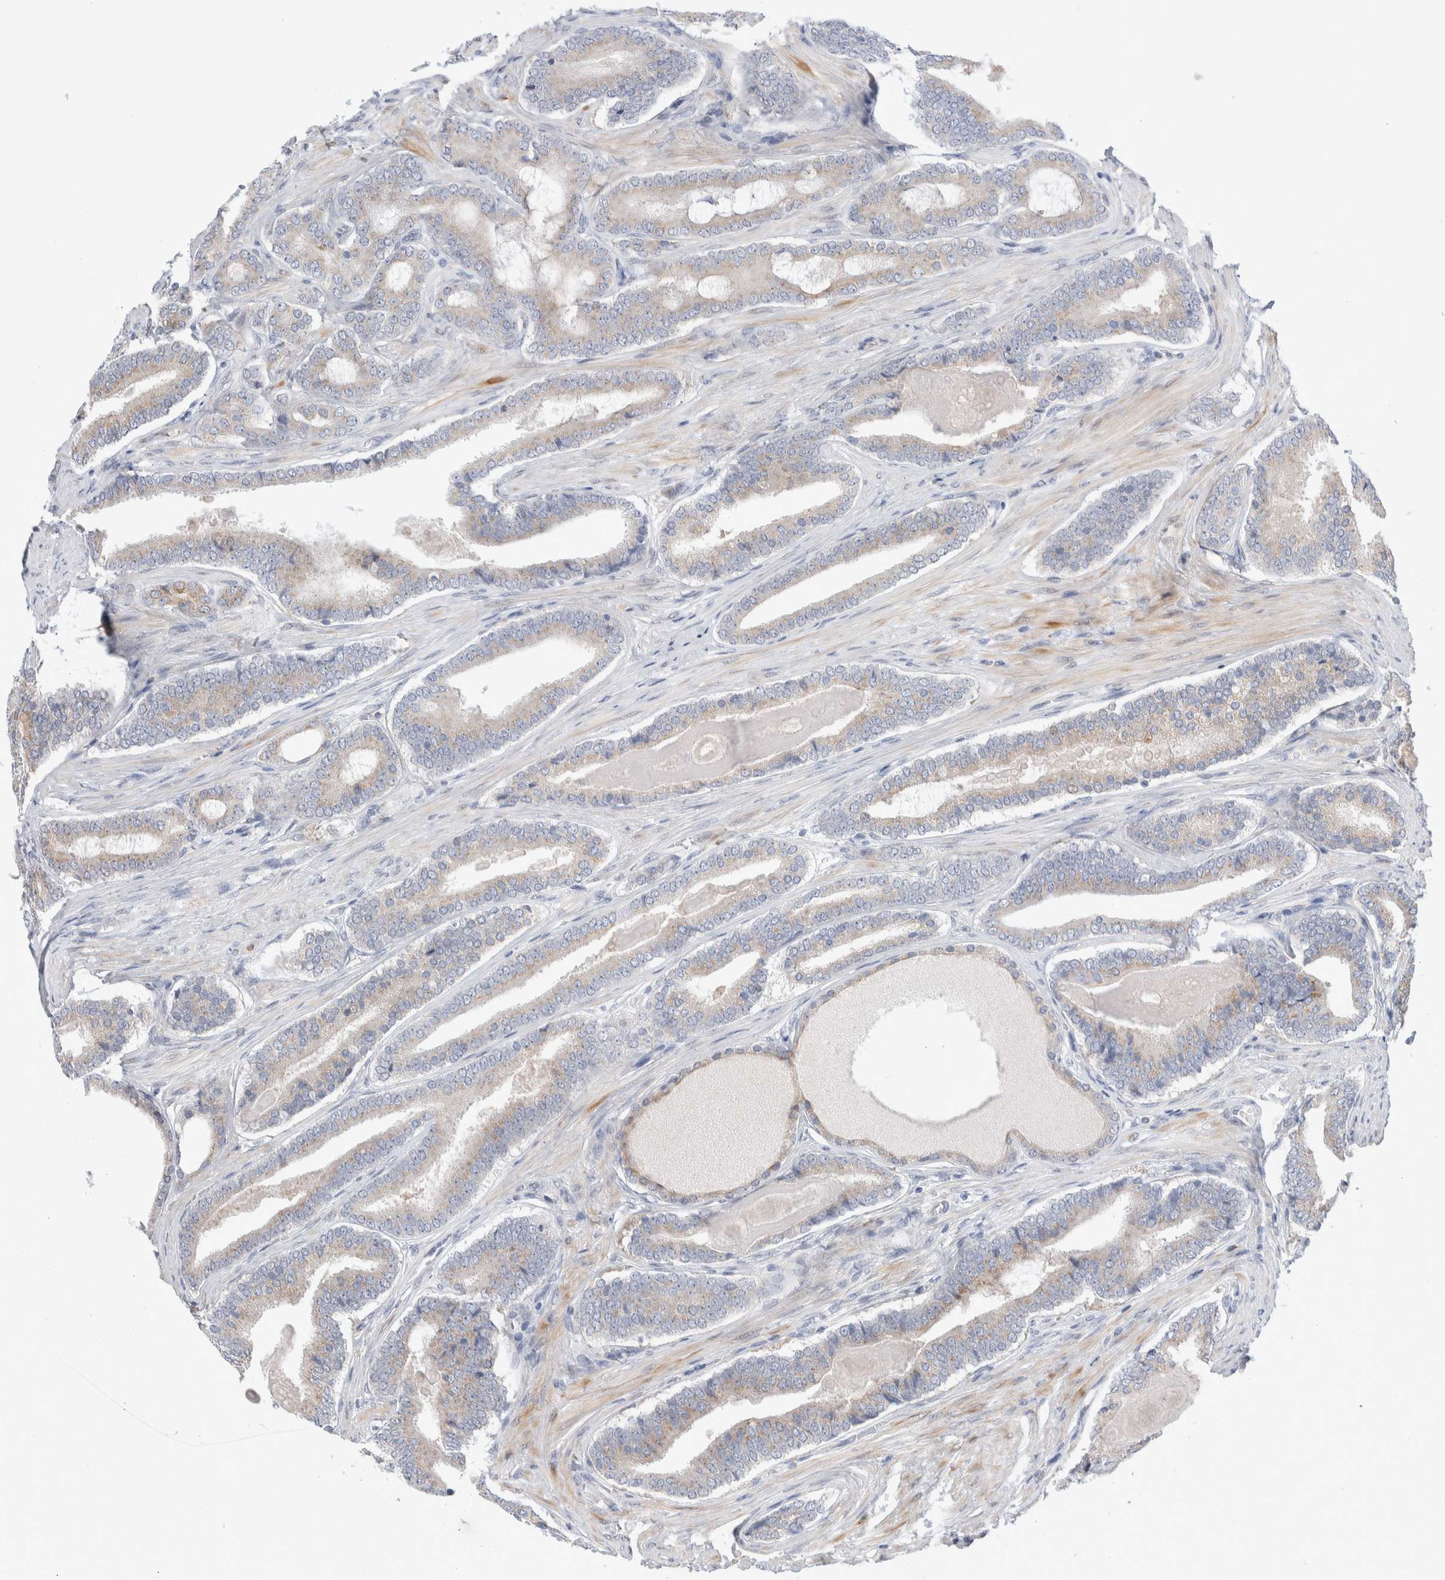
{"staining": {"intensity": "weak", "quantity": "<25%", "location": "cytoplasmic/membranous"}, "tissue": "prostate cancer", "cell_type": "Tumor cells", "image_type": "cancer", "snomed": [{"axis": "morphology", "description": "Adenocarcinoma, High grade"}, {"axis": "topography", "description": "Prostate"}], "caption": "Prostate cancer stained for a protein using IHC displays no positivity tumor cells.", "gene": "C1orf112", "patient": {"sex": "male", "age": 60}}